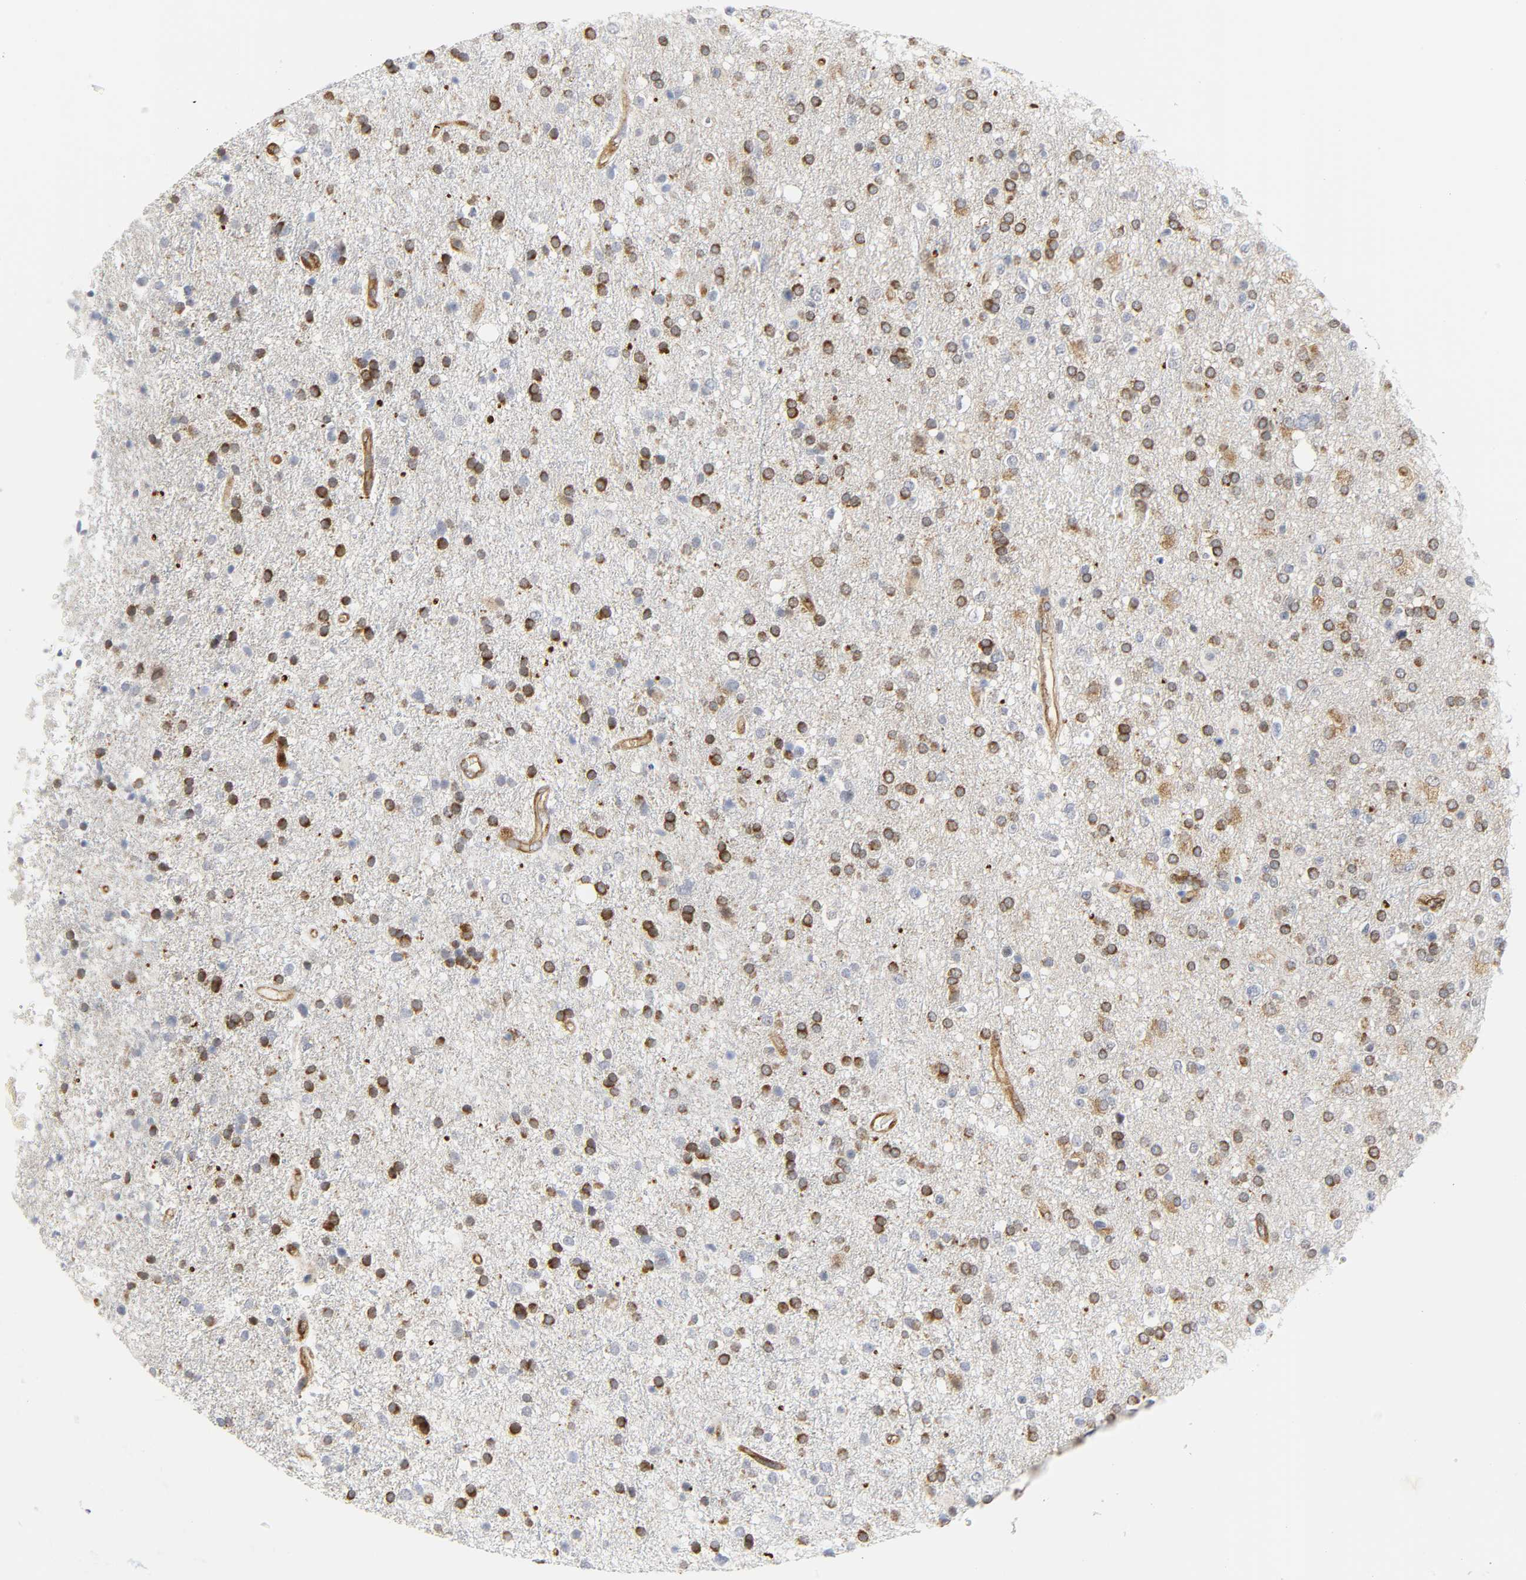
{"staining": {"intensity": "strong", "quantity": ">75%", "location": "cytoplasmic/membranous"}, "tissue": "glioma", "cell_type": "Tumor cells", "image_type": "cancer", "snomed": [{"axis": "morphology", "description": "Glioma, malignant, High grade"}, {"axis": "topography", "description": "Brain"}], "caption": "Immunohistochemistry (IHC) (DAB) staining of malignant glioma (high-grade) exhibits strong cytoplasmic/membranous protein staining in about >75% of tumor cells. The staining was performed using DAB, with brown indicating positive protein expression. Nuclei are stained blue with hematoxylin.", "gene": "DOCK1", "patient": {"sex": "male", "age": 33}}